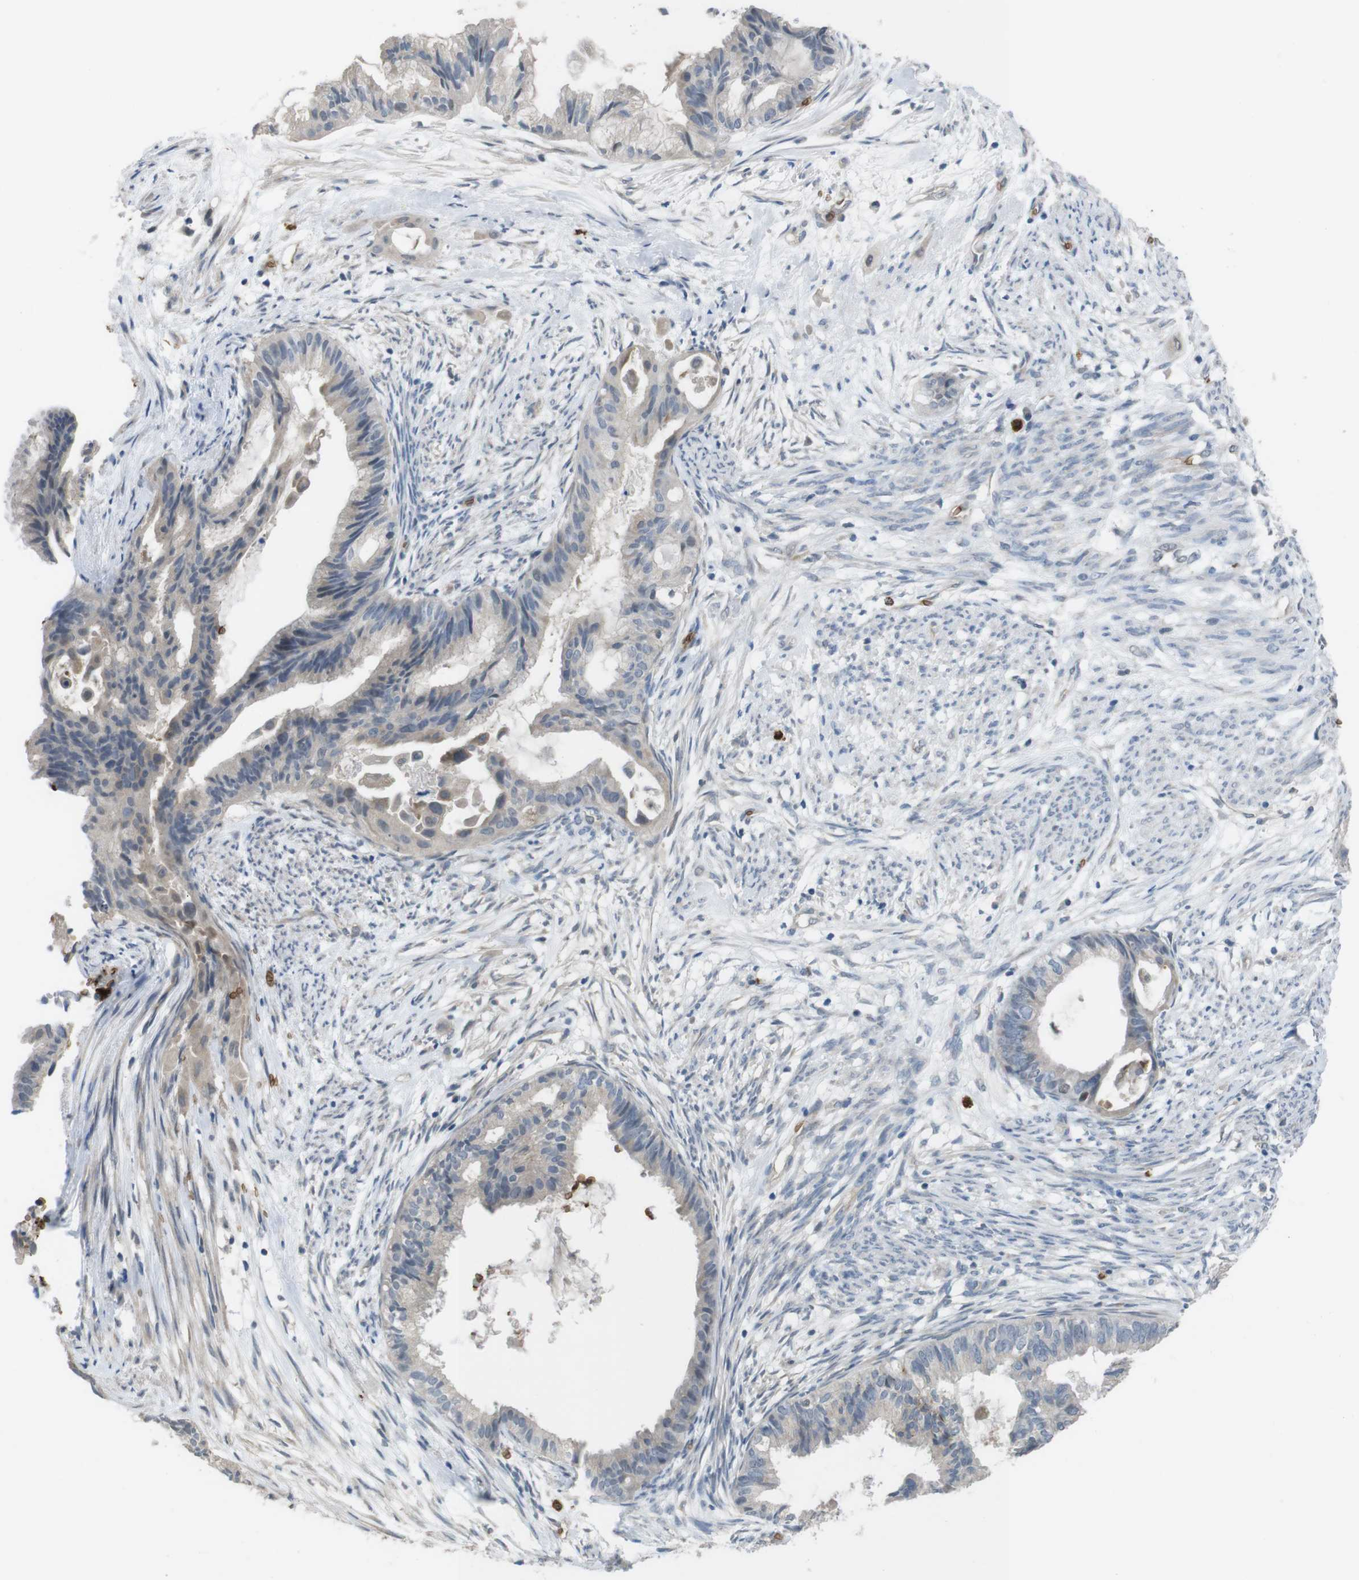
{"staining": {"intensity": "negative", "quantity": "none", "location": "none"}, "tissue": "cervical cancer", "cell_type": "Tumor cells", "image_type": "cancer", "snomed": [{"axis": "morphology", "description": "Normal tissue, NOS"}, {"axis": "morphology", "description": "Adenocarcinoma, NOS"}, {"axis": "topography", "description": "Cervix"}, {"axis": "topography", "description": "Endometrium"}], "caption": "Micrograph shows no significant protein staining in tumor cells of adenocarcinoma (cervical). The staining is performed using DAB brown chromogen with nuclei counter-stained in using hematoxylin.", "gene": "GYPA", "patient": {"sex": "female", "age": 86}}